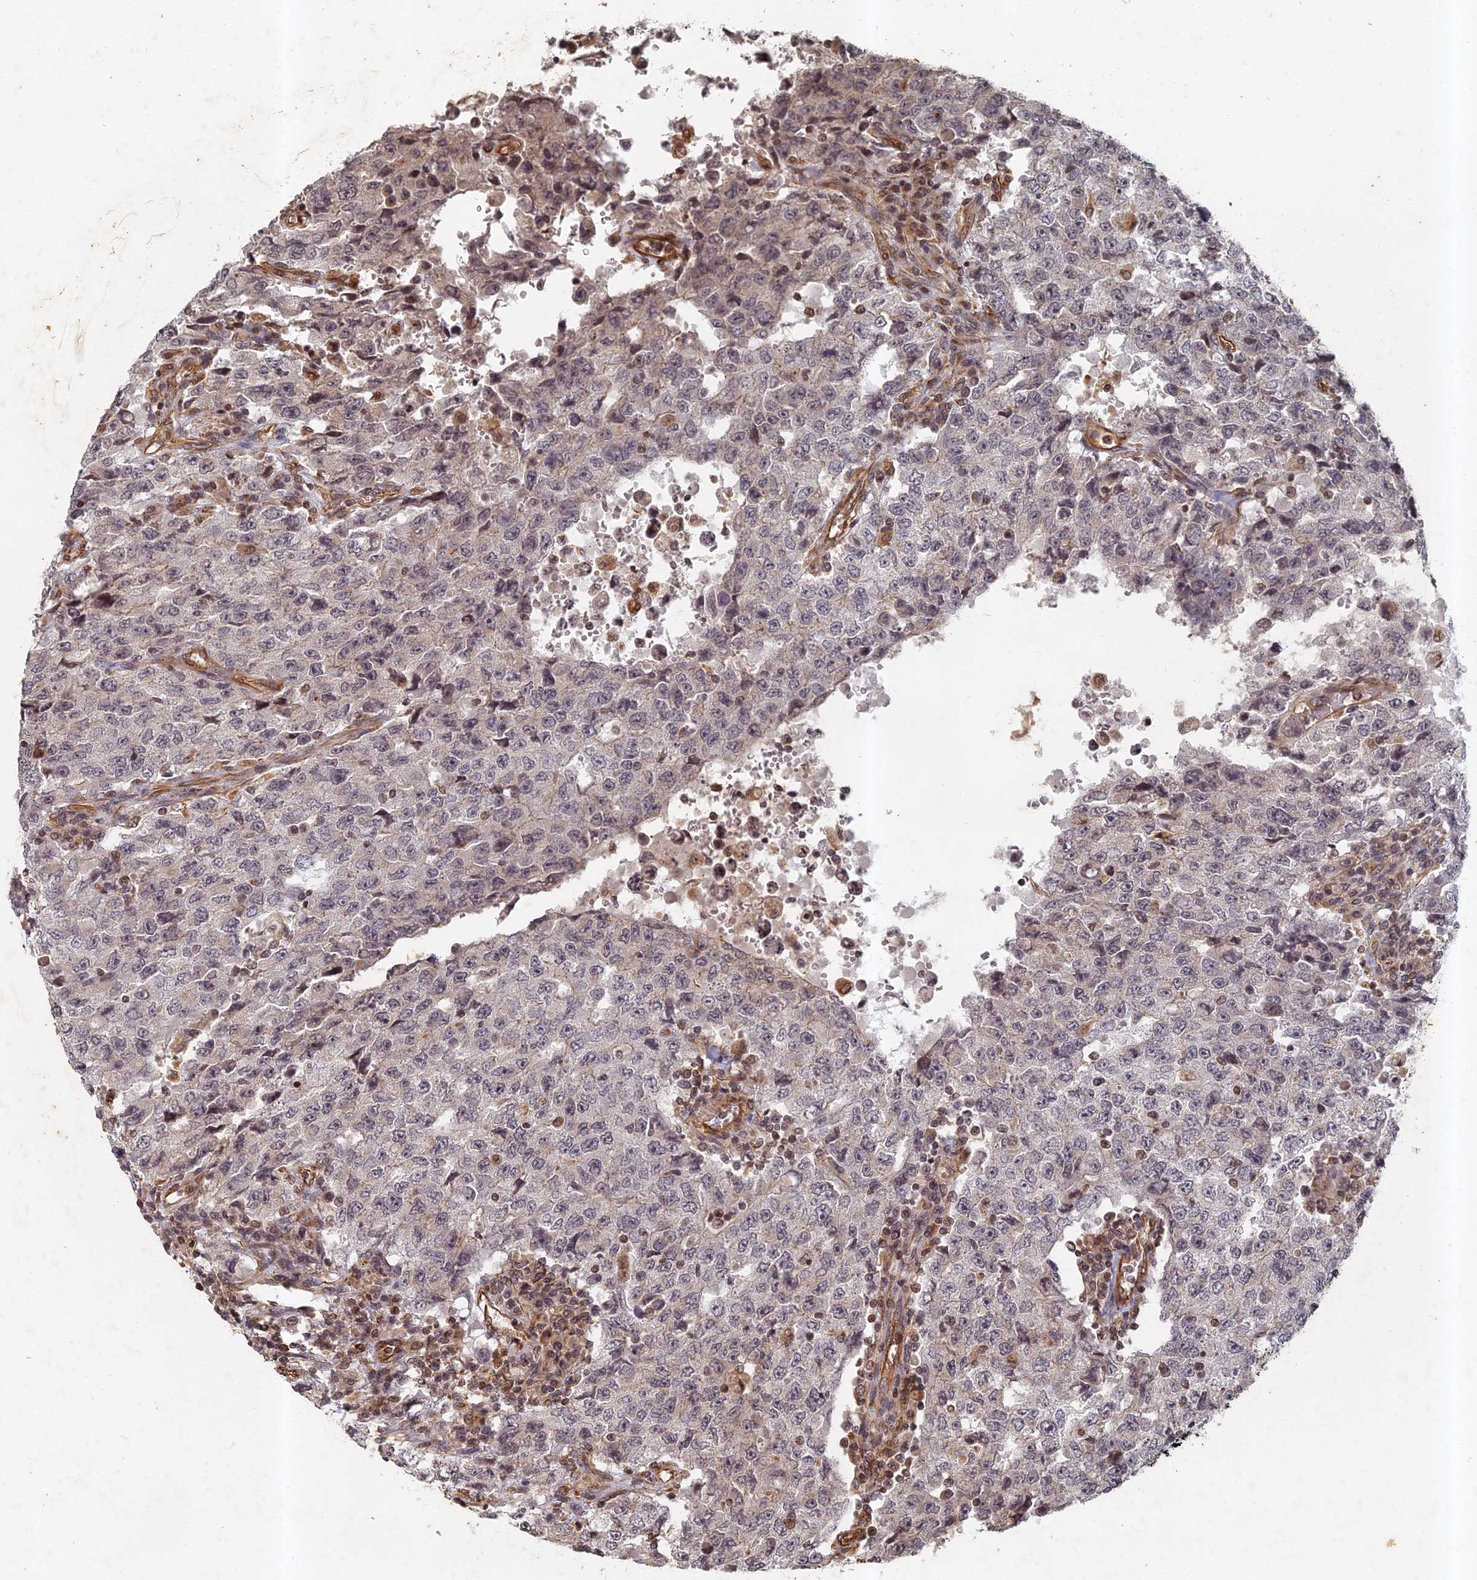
{"staining": {"intensity": "negative", "quantity": "none", "location": "none"}, "tissue": "testis cancer", "cell_type": "Tumor cells", "image_type": "cancer", "snomed": [{"axis": "morphology", "description": "Carcinoma, Embryonal, NOS"}, {"axis": "topography", "description": "Testis"}], "caption": "Testis cancer was stained to show a protein in brown. There is no significant positivity in tumor cells.", "gene": "ABCB10", "patient": {"sex": "male", "age": 26}}